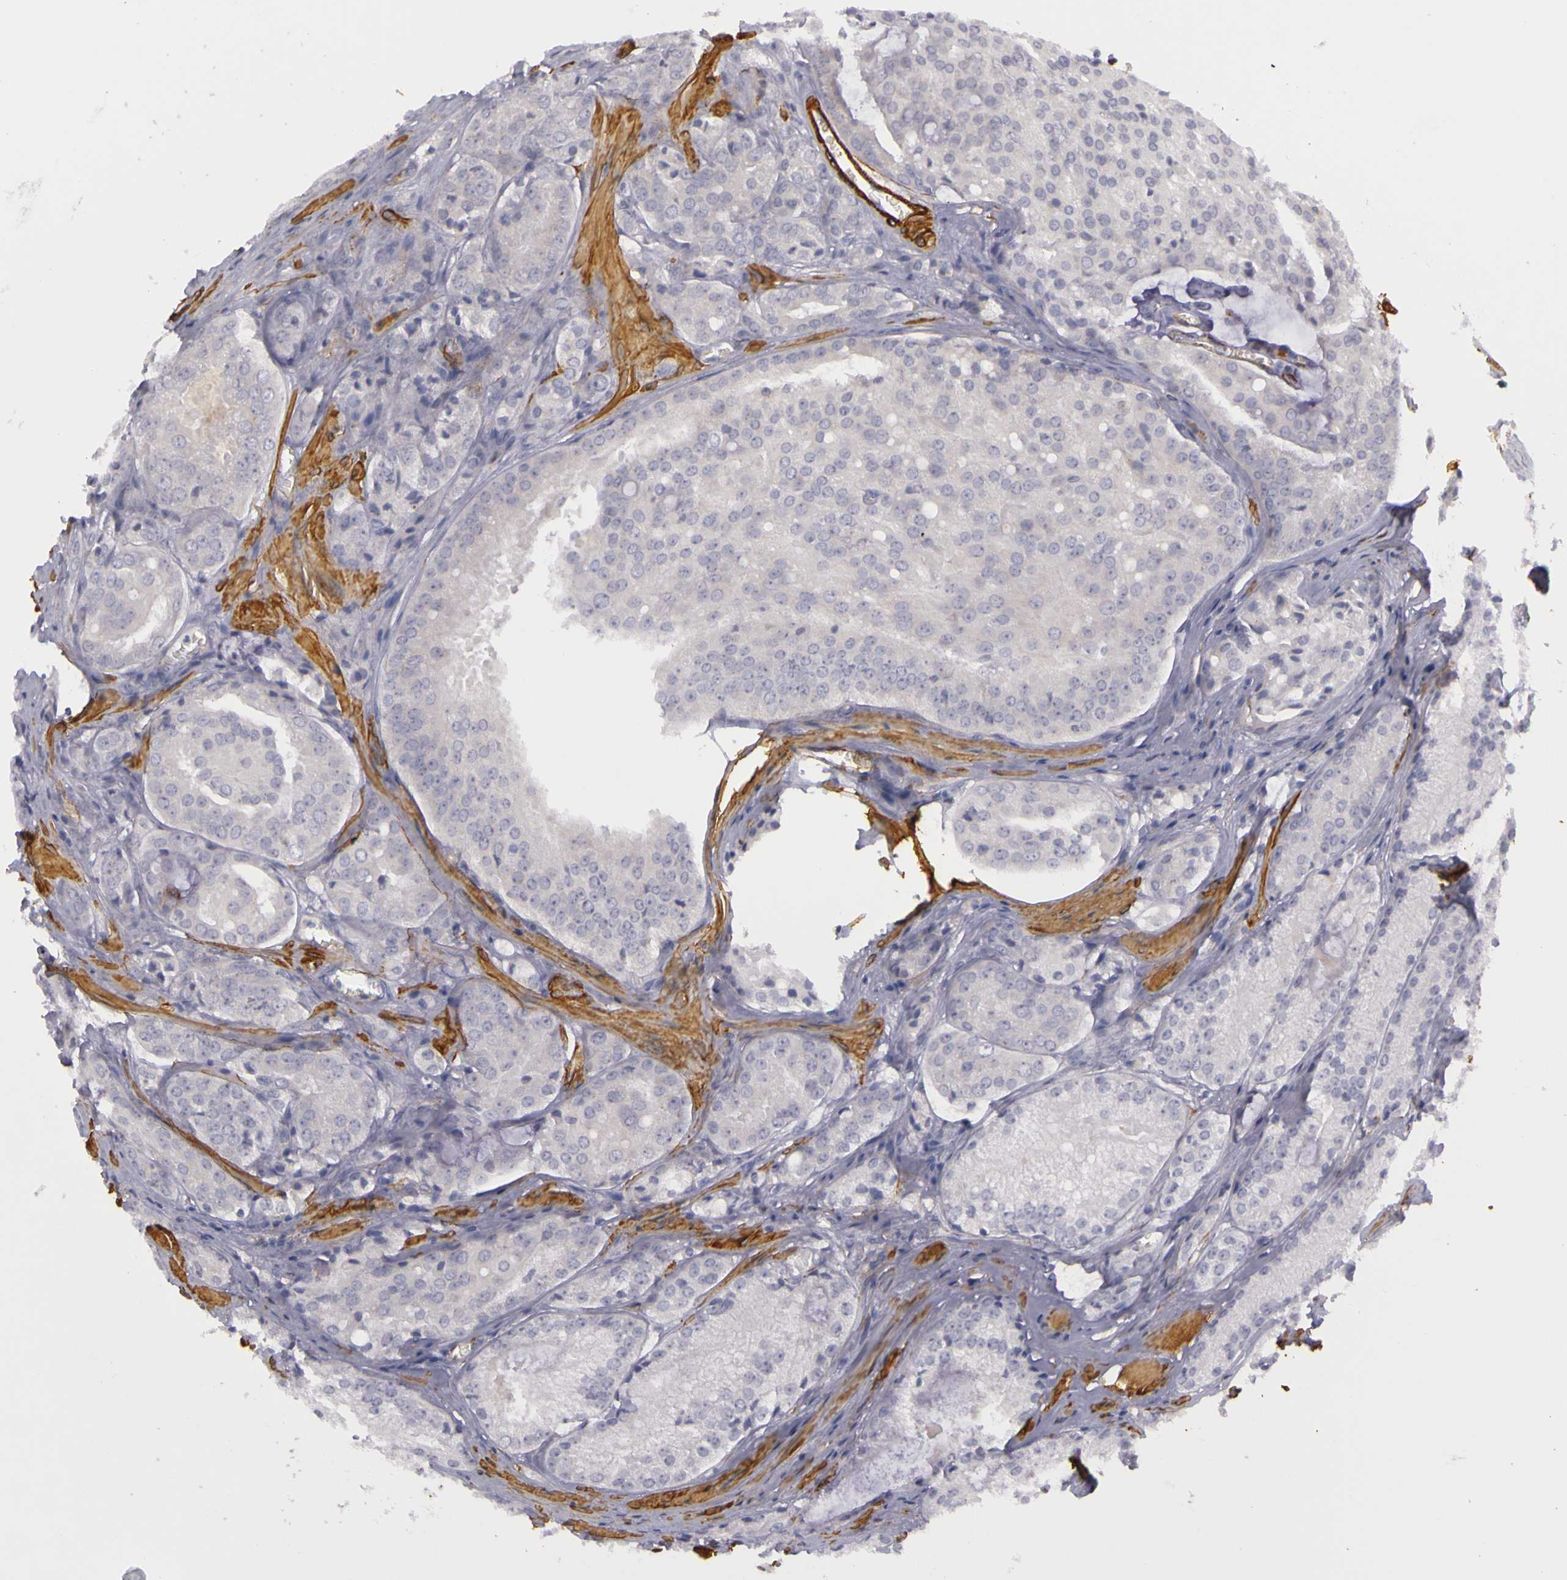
{"staining": {"intensity": "weak", "quantity": "25%-75%", "location": "cytoplasmic/membranous"}, "tissue": "prostate cancer", "cell_type": "Tumor cells", "image_type": "cancer", "snomed": [{"axis": "morphology", "description": "Adenocarcinoma, Medium grade"}, {"axis": "topography", "description": "Prostate"}], "caption": "Immunohistochemistry (IHC) photomicrograph of neoplastic tissue: adenocarcinoma (medium-grade) (prostate) stained using immunohistochemistry (IHC) displays low levels of weak protein expression localized specifically in the cytoplasmic/membranous of tumor cells, appearing as a cytoplasmic/membranous brown color.", "gene": "CNTN2", "patient": {"sex": "male", "age": 60}}